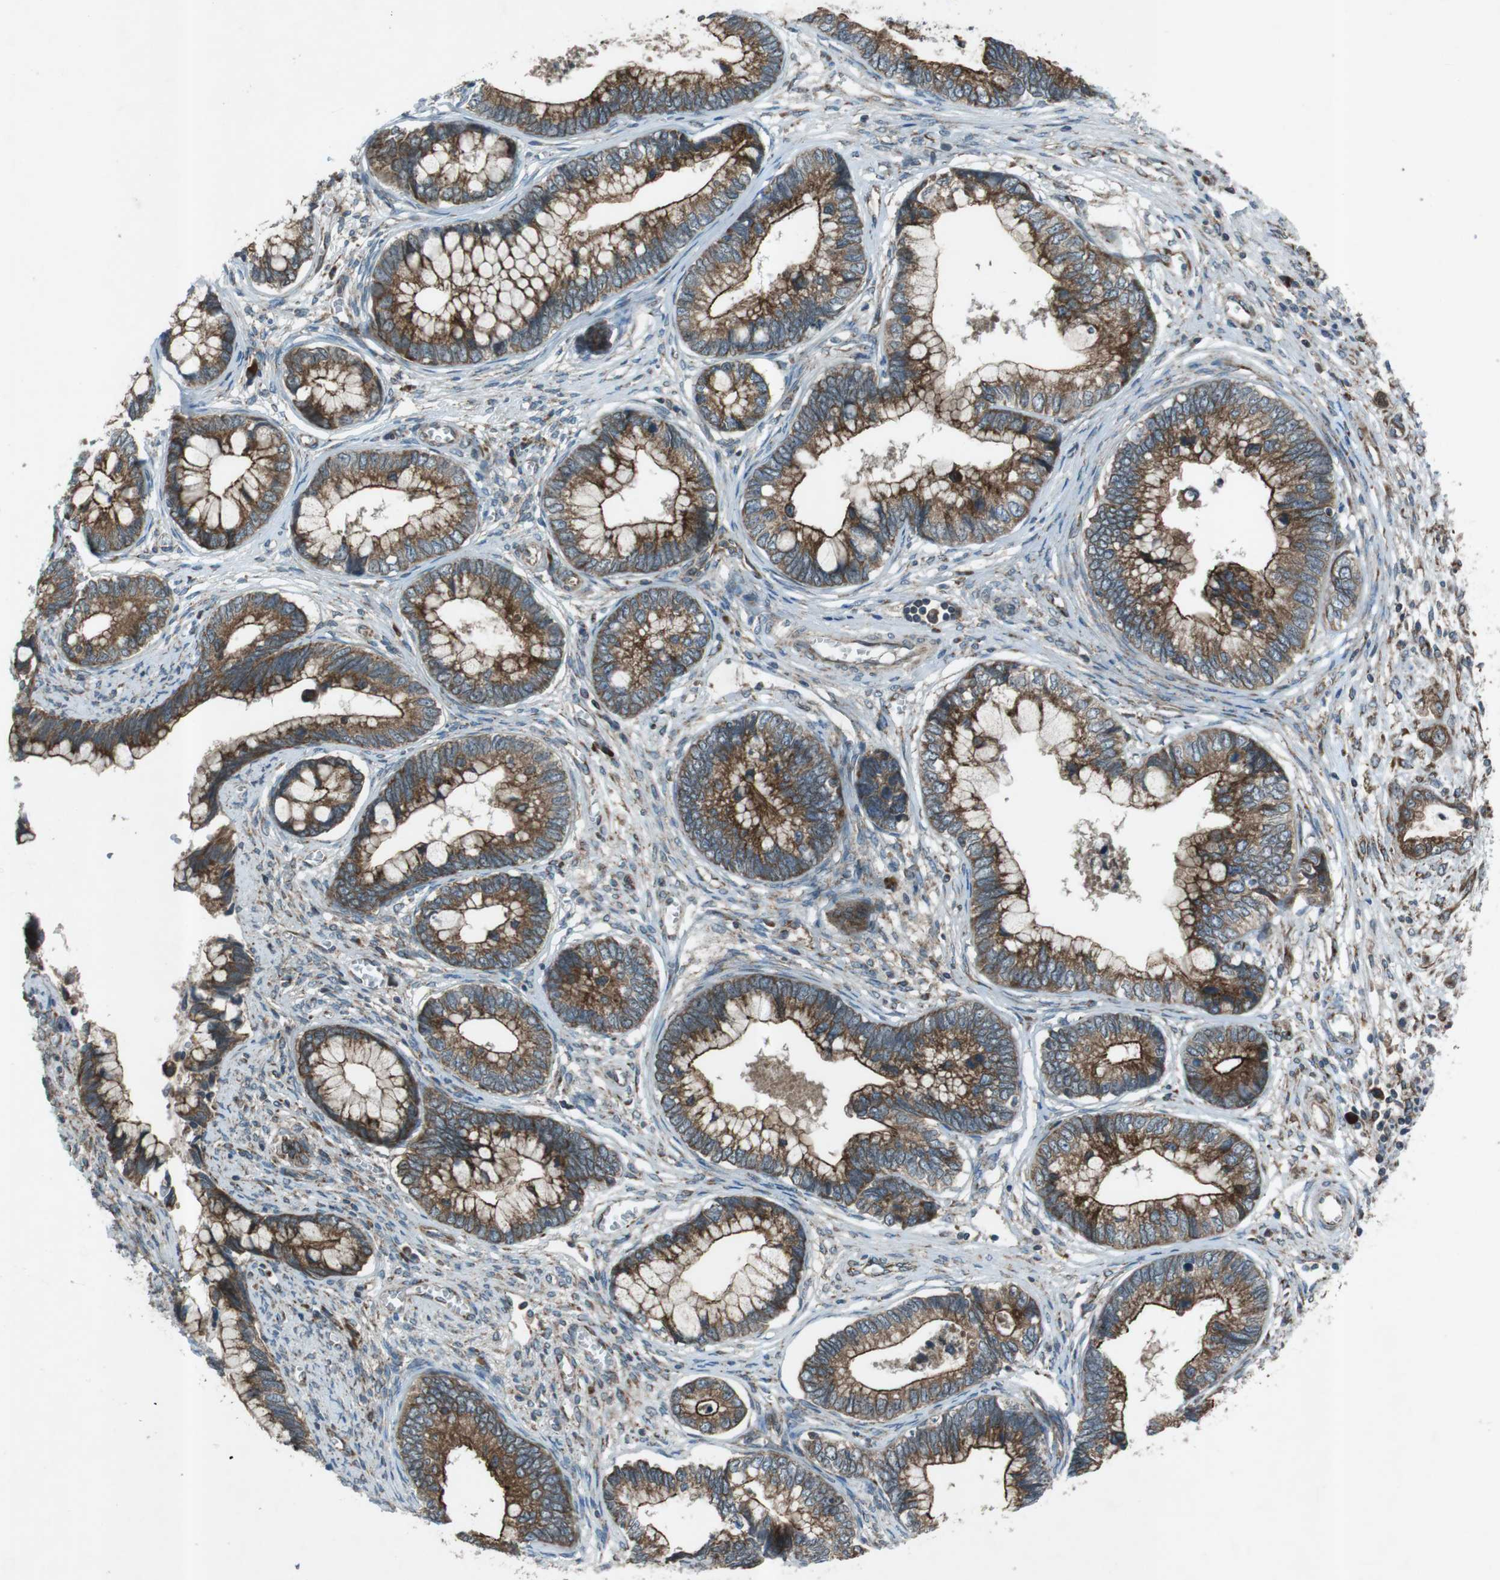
{"staining": {"intensity": "strong", "quantity": "<25%", "location": "cytoplasmic/membranous"}, "tissue": "cervical cancer", "cell_type": "Tumor cells", "image_type": "cancer", "snomed": [{"axis": "morphology", "description": "Adenocarcinoma, NOS"}, {"axis": "topography", "description": "Cervix"}], "caption": "High-power microscopy captured an immunohistochemistry (IHC) photomicrograph of adenocarcinoma (cervical), revealing strong cytoplasmic/membranous expression in approximately <25% of tumor cells.", "gene": "SLC41A1", "patient": {"sex": "female", "age": 44}}